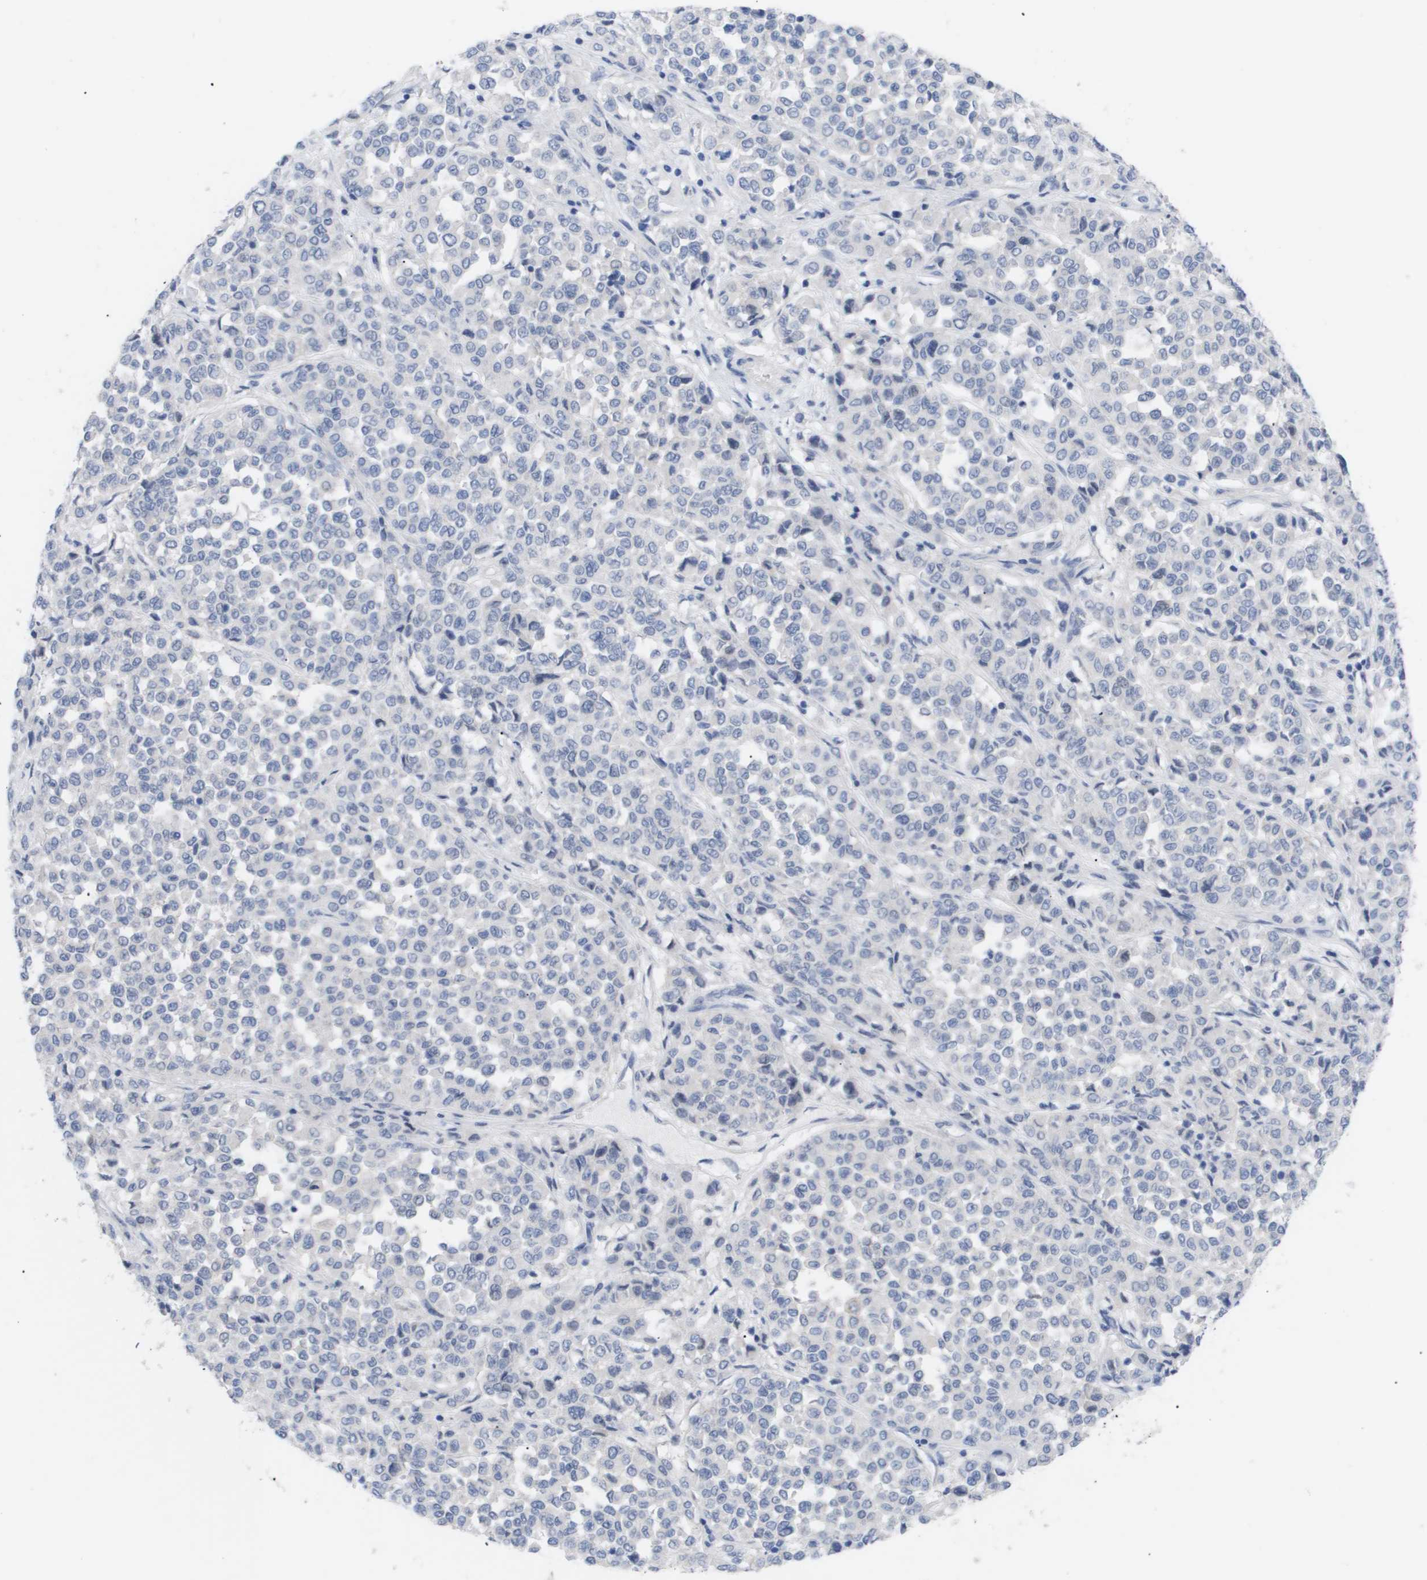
{"staining": {"intensity": "negative", "quantity": "none", "location": "none"}, "tissue": "melanoma", "cell_type": "Tumor cells", "image_type": "cancer", "snomed": [{"axis": "morphology", "description": "Malignant melanoma, Metastatic site"}, {"axis": "topography", "description": "Pancreas"}], "caption": "The photomicrograph reveals no staining of tumor cells in malignant melanoma (metastatic site).", "gene": "CAV3", "patient": {"sex": "female", "age": 30}}